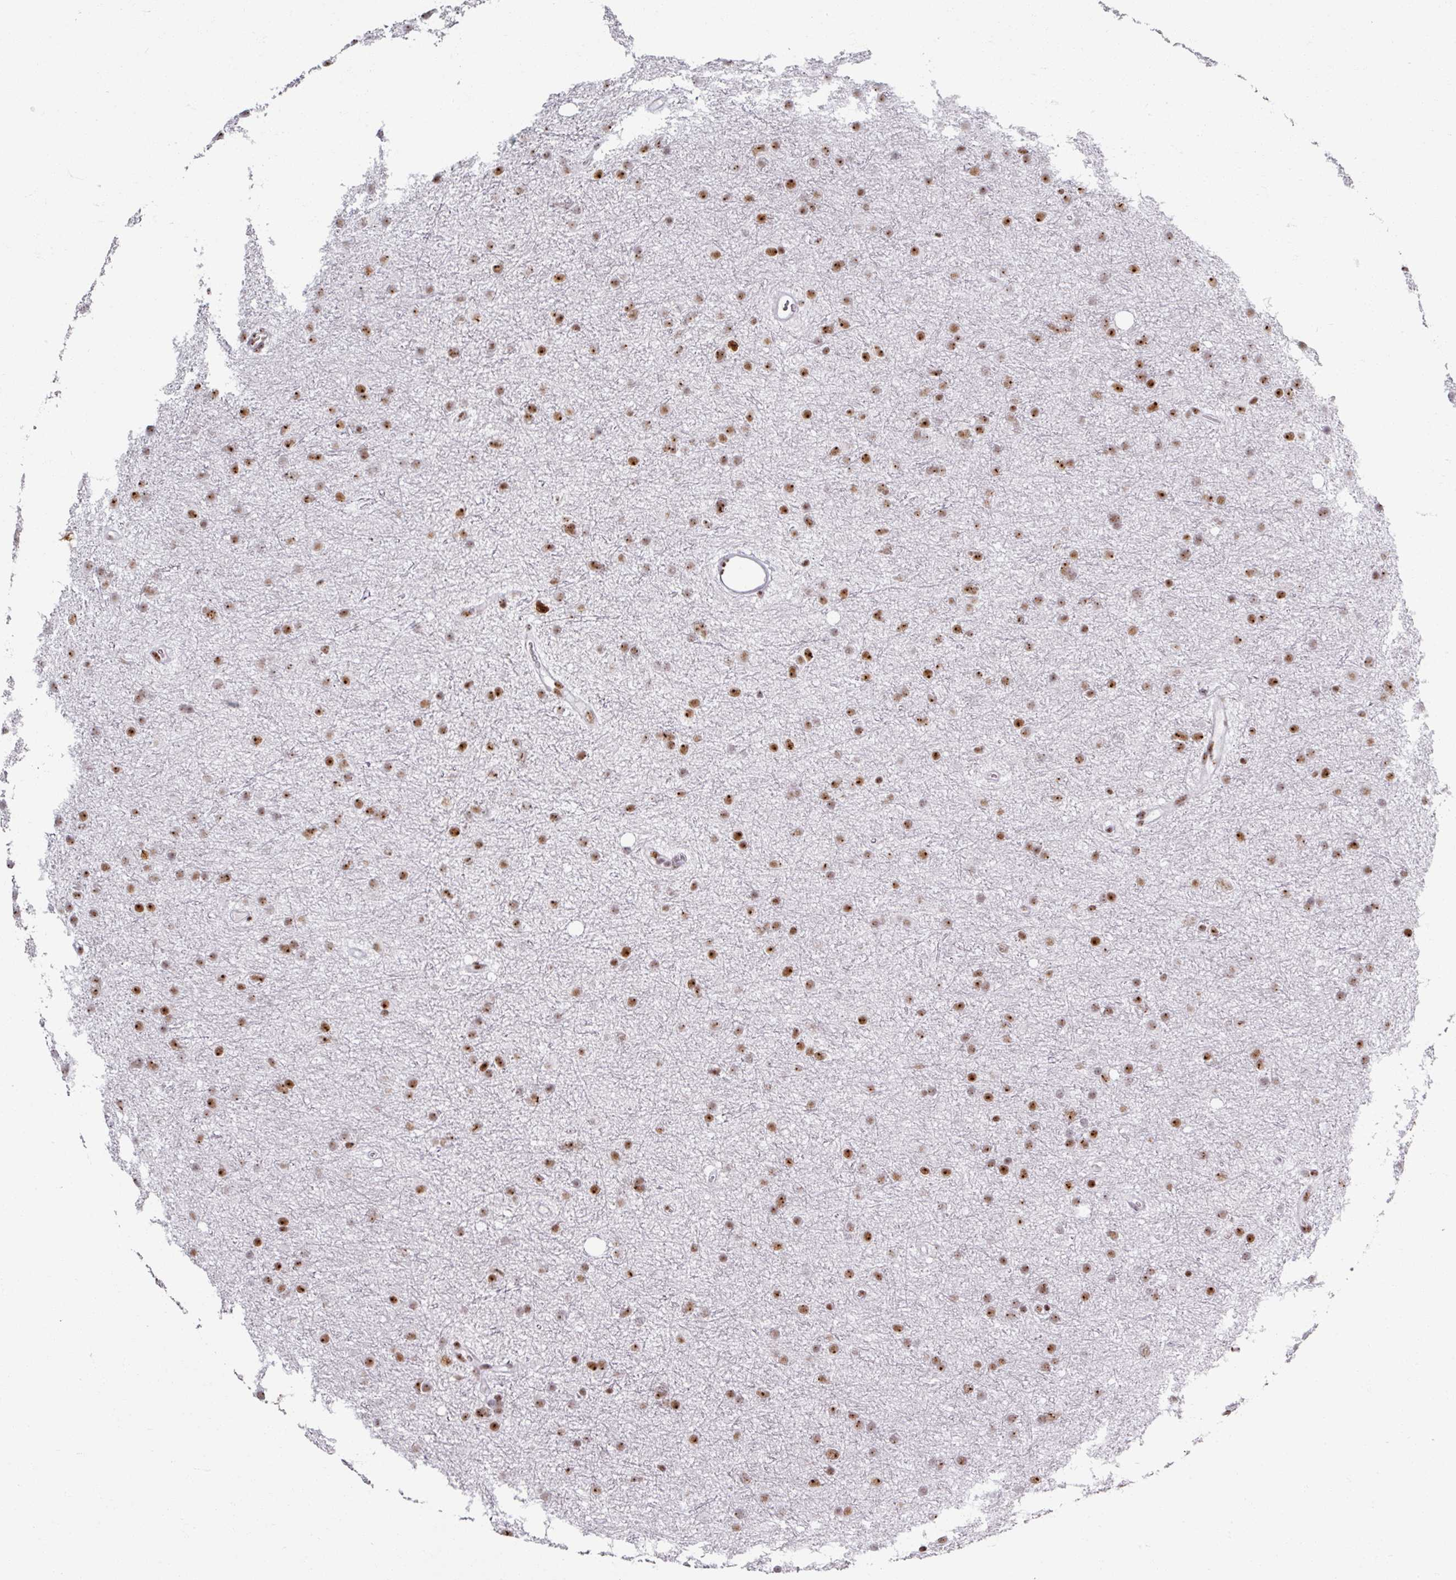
{"staining": {"intensity": "moderate", "quantity": ">75%", "location": "nuclear"}, "tissue": "glioma", "cell_type": "Tumor cells", "image_type": "cancer", "snomed": [{"axis": "morphology", "description": "Glioma, malignant, Low grade"}, {"axis": "topography", "description": "Cerebral cortex"}], "caption": "The immunohistochemical stain shows moderate nuclear positivity in tumor cells of malignant glioma (low-grade) tissue. The staining was performed using DAB, with brown indicating positive protein expression. Nuclei are stained blue with hematoxylin.", "gene": "ADAR", "patient": {"sex": "female", "age": 39}}